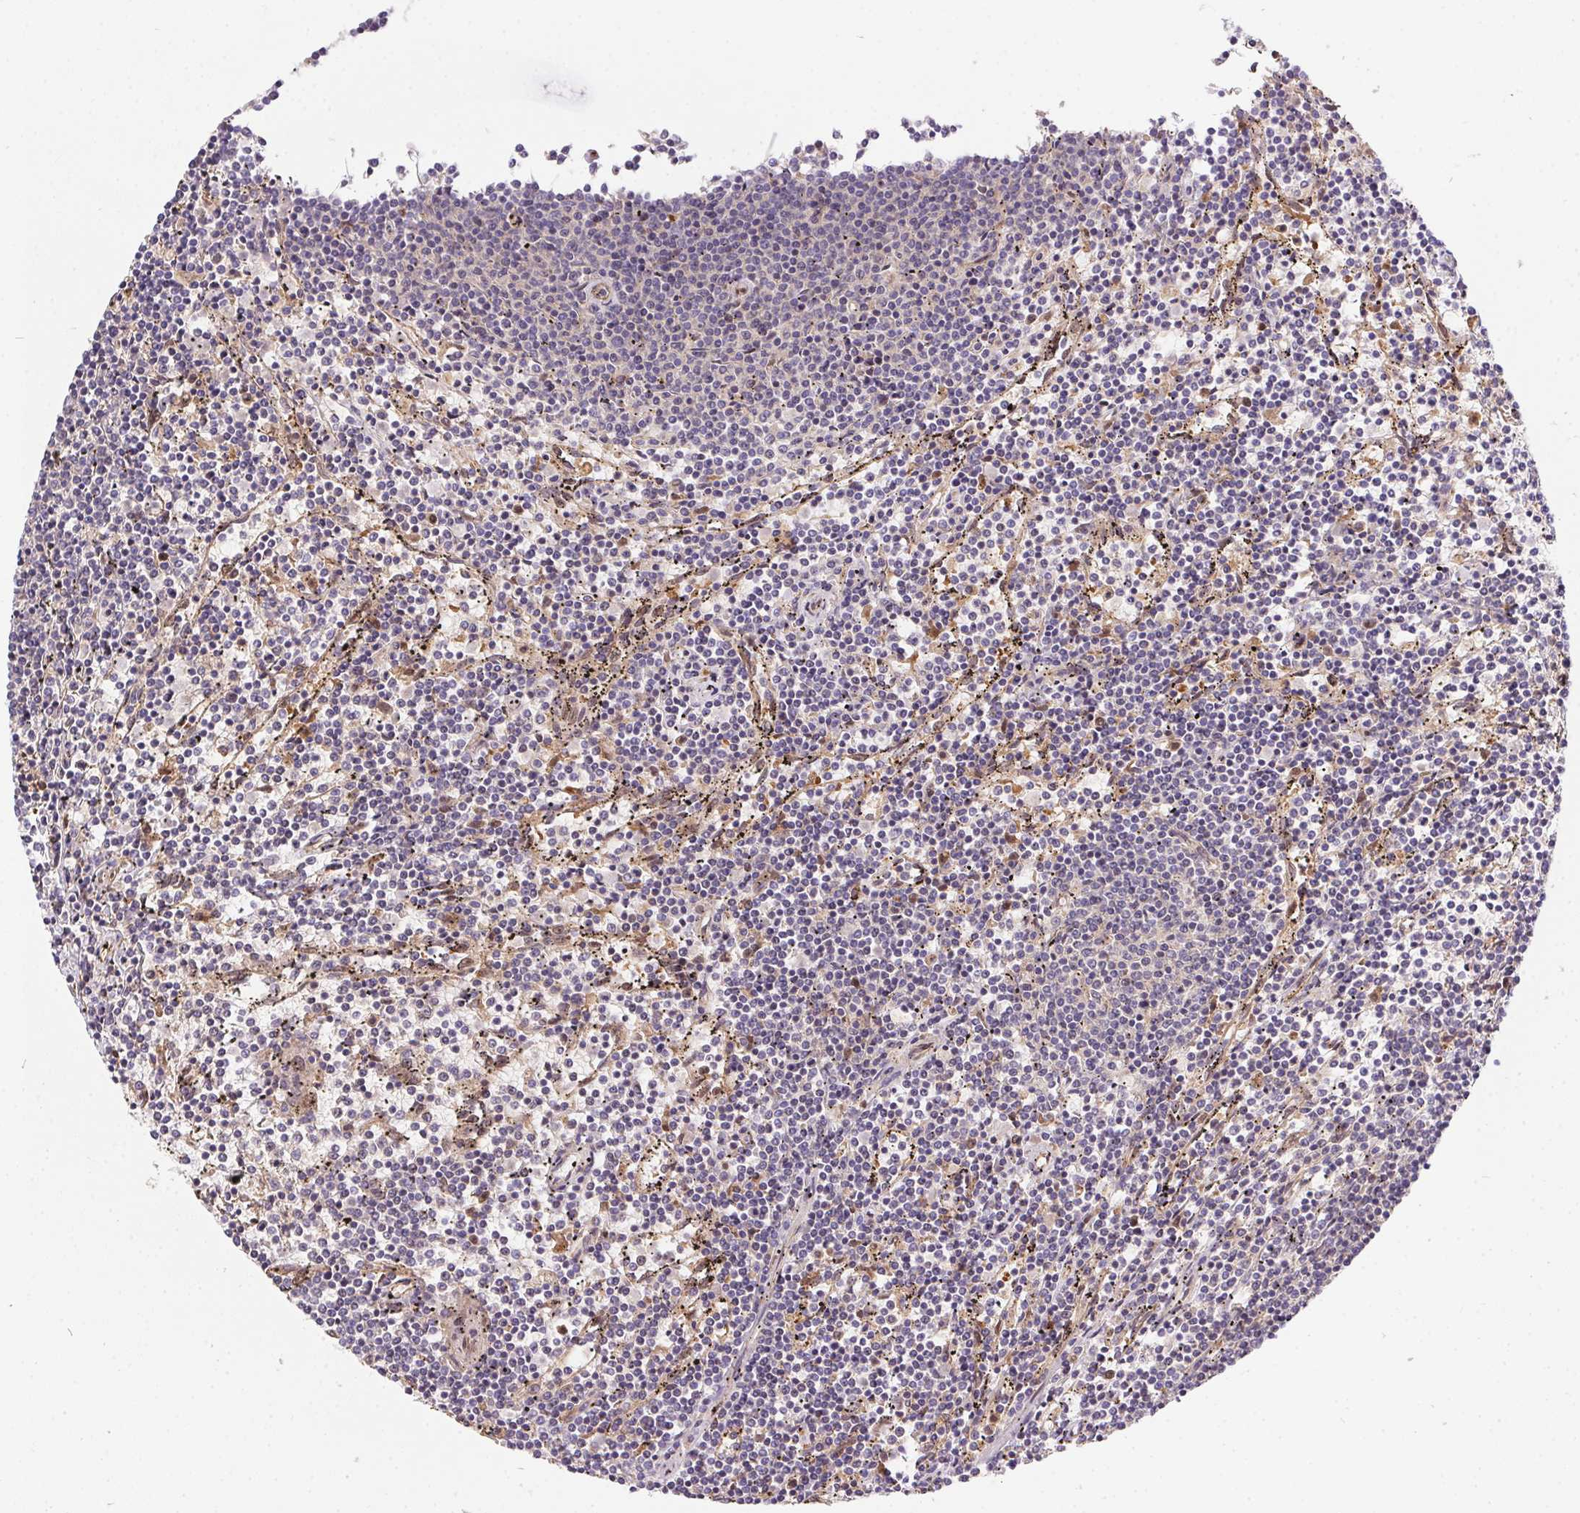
{"staining": {"intensity": "negative", "quantity": "none", "location": "none"}, "tissue": "lymphoma", "cell_type": "Tumor cells", "image_type": "cancer", "snomed": [{"axis": "morphology", "description": "Malignant lymphoma, non-Hodgkin's type, Low grade"}, {"axis": "topography", "description": "Spleen"}], "caption": "DAB immunohistochemical staining of human lymphoma demonstrates no significant expression in tumor cells.", "gene": "NUDT16", "patient": {"sex": "female", "age": 50}}